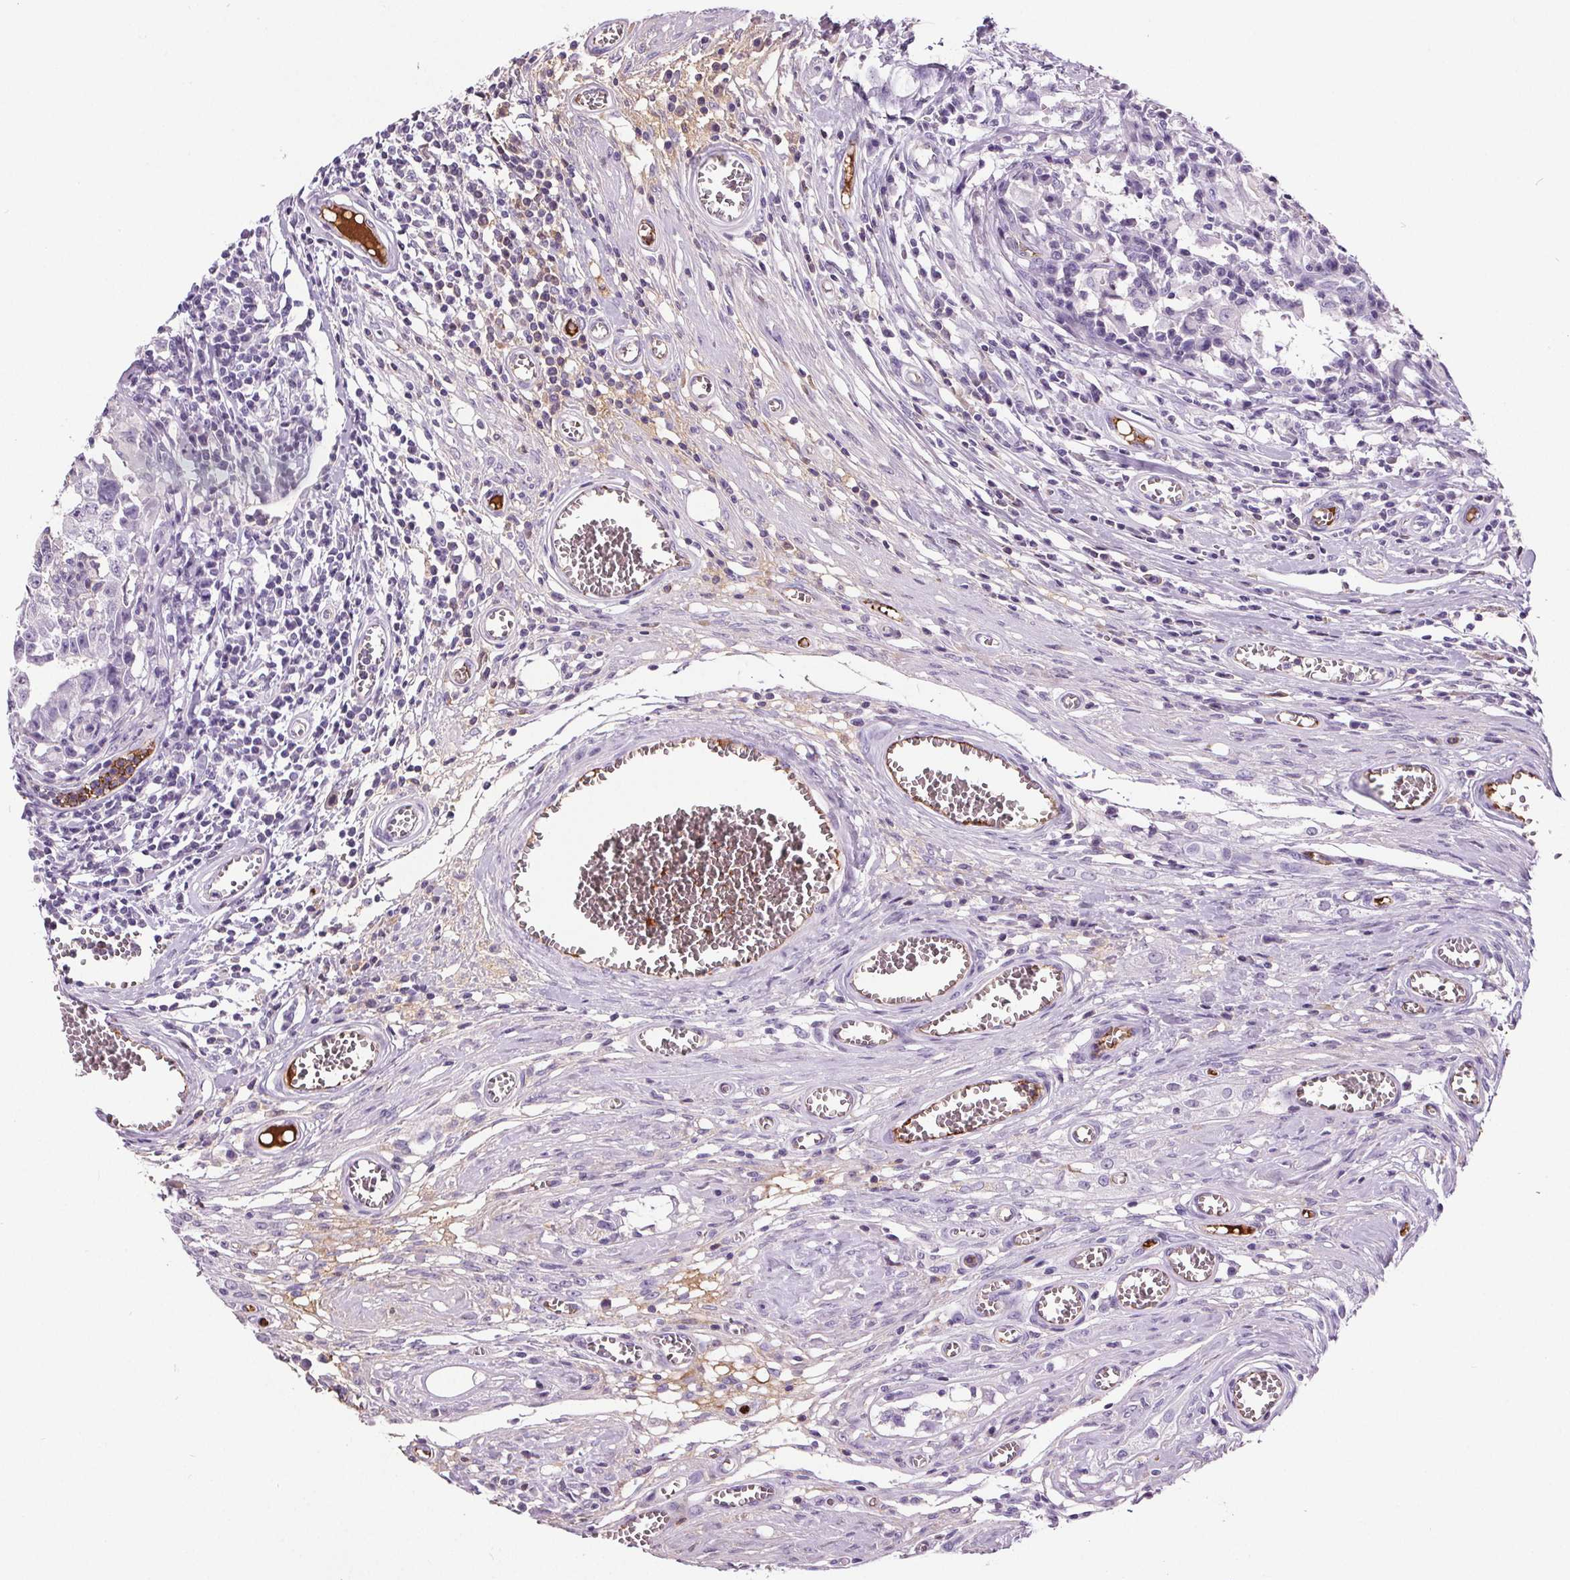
{"staining": {"intensity": "negative", "quantity": "none", "location": "none"}, "tissue": "testis cancer", "cell_type": "Tumor cells", "image_type": "cancer", "snomed": [{"axis": "morphology", "description": "Carcinoma, Embryonal, NOS"}, {"axis": "topography", "description": "Testis"}], "caption": "Immunohistochemistry (IHC) of testis embryonal carcinoma exhibits no positivity in tumor cells.", "gene": "CD5L", "patient": {"sex": "male", "age": 36}}